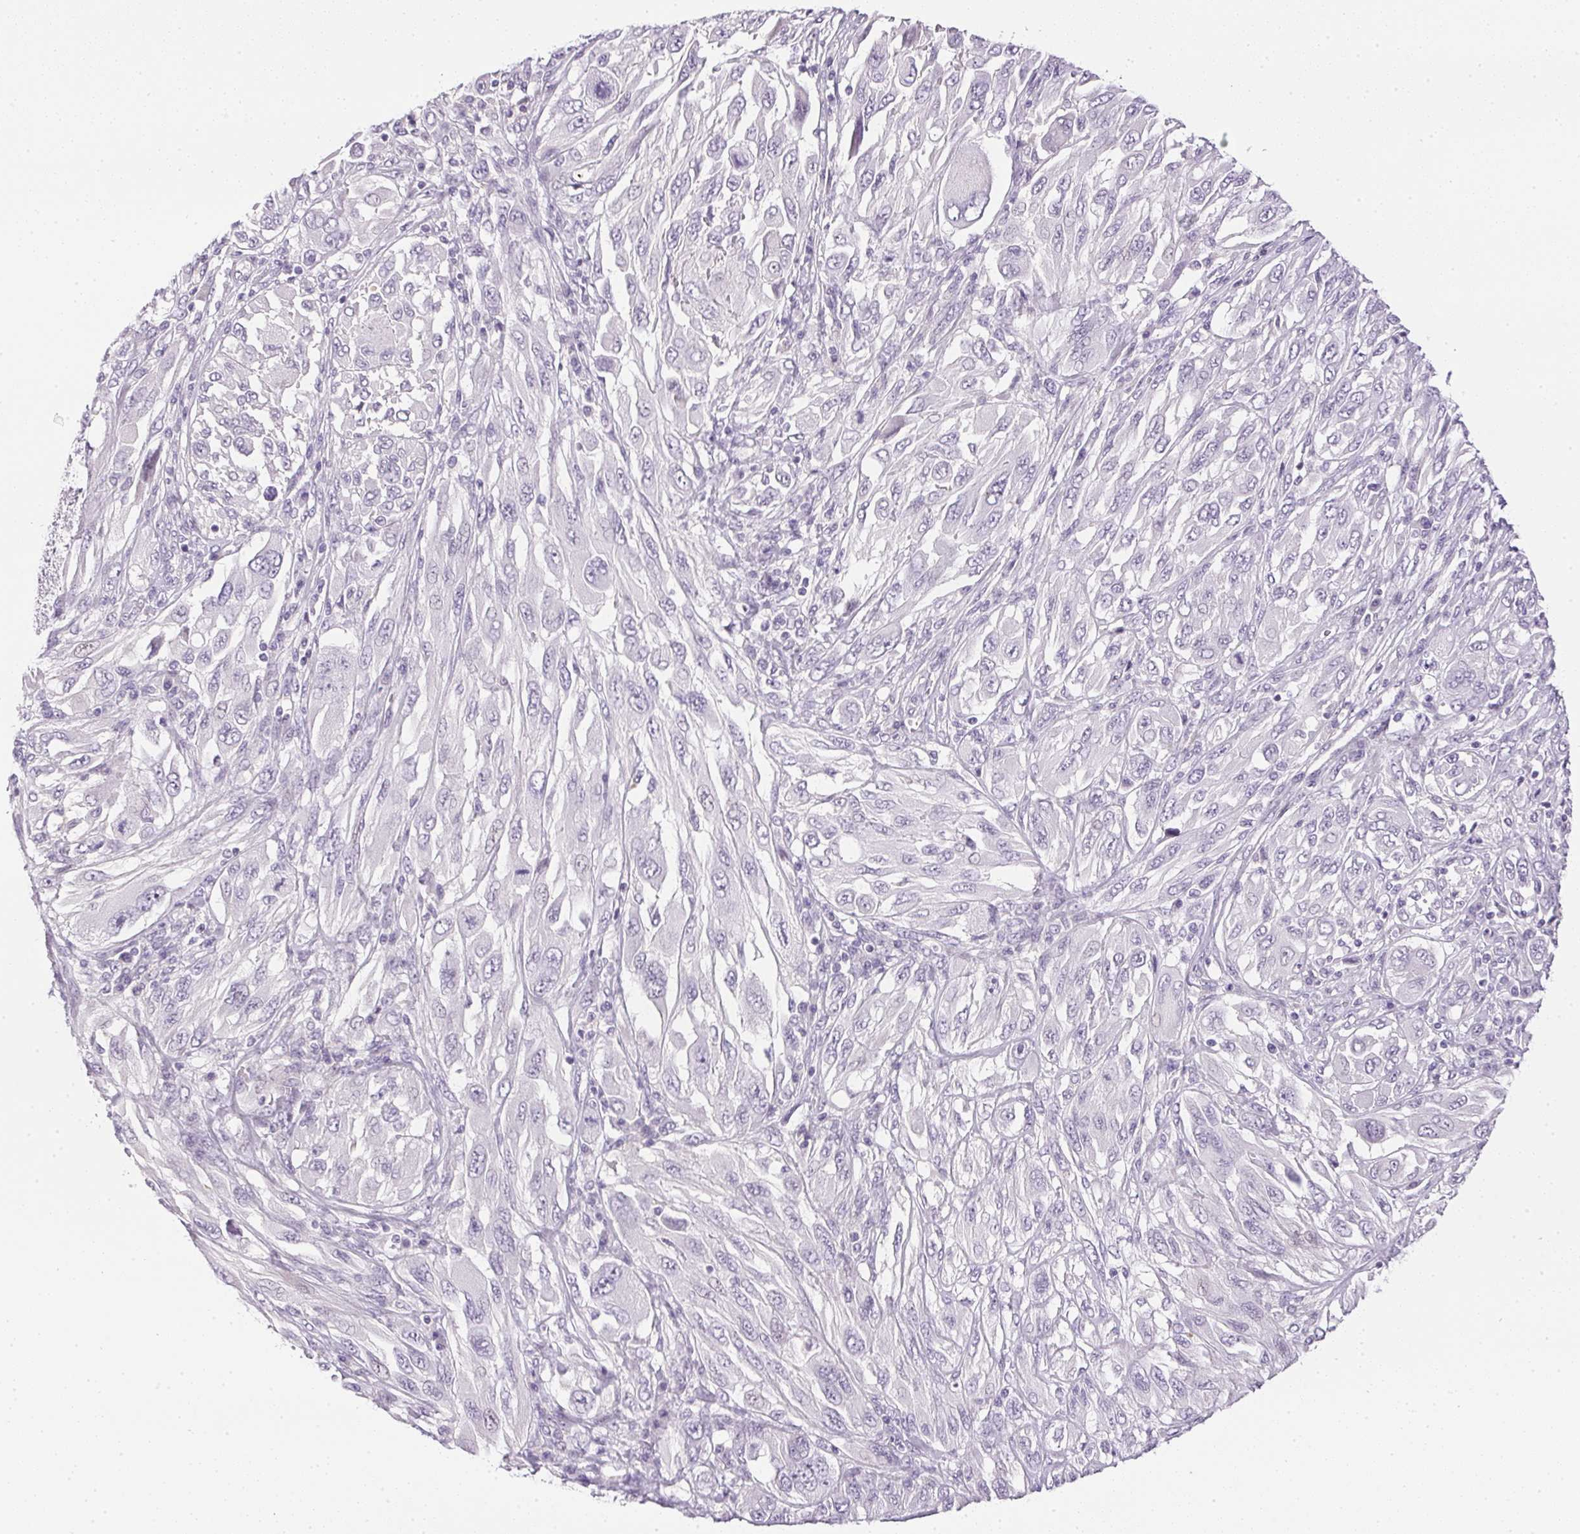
{"staining": {"intensity": "negative", "quantity": "none", "location": "none"}, "tissue": "melanoma", "cell_type": "Tumor cells", "image_type": "cancer", "snomed": [{"axis": "morphology", "description": "Malignant melanoma, NOS"}, {"axis": "topography", "description": "Skin"}], "caption": "Melanoma was stained to show a protein in brown. There is no significant expression in tumor cells. (DAB immunohistochemistry (IHC) with hematoxylin counter stain).", "gene": "GSDMC", "patient": {"sex": "female", "age": 91}}